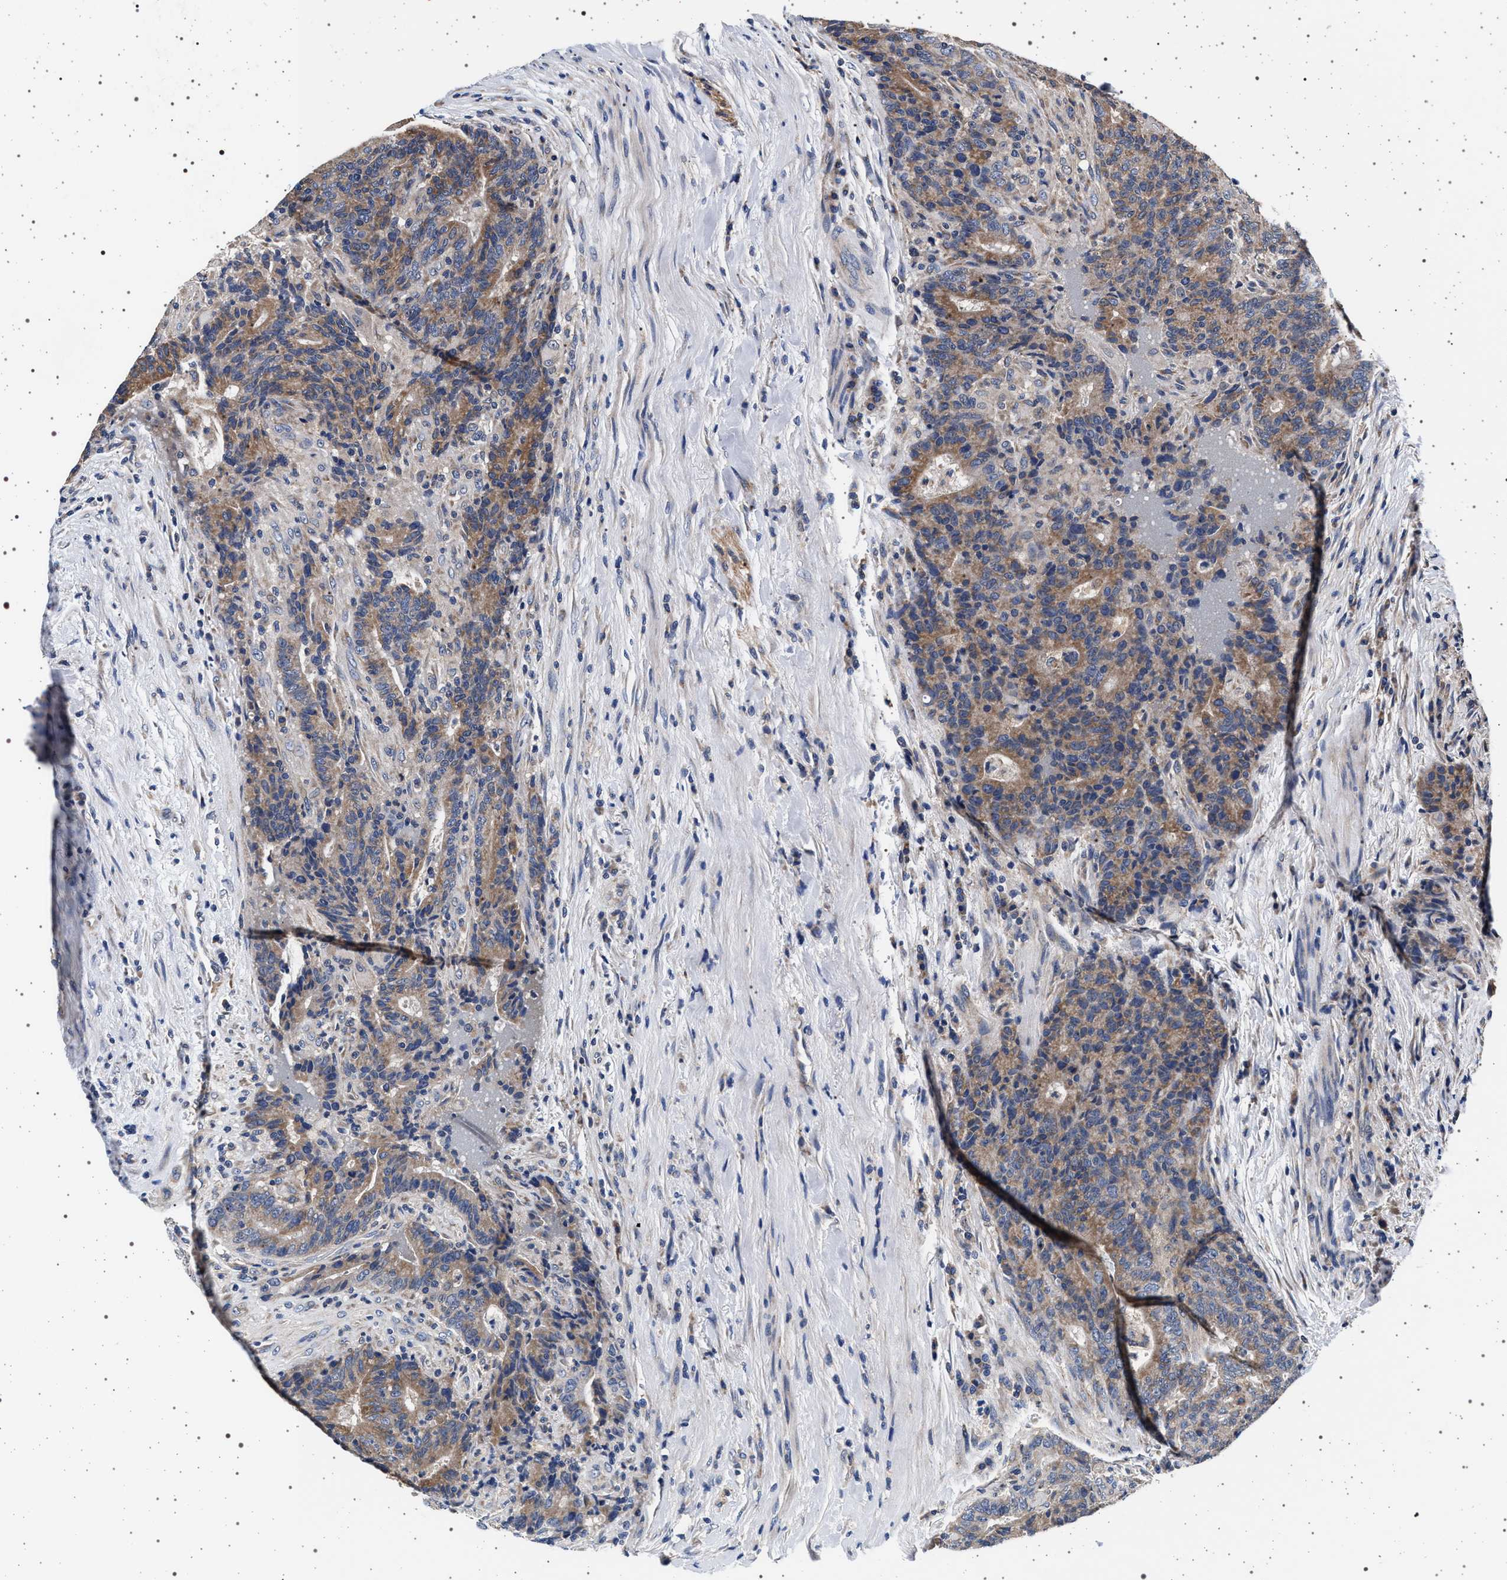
{"staining": {"intensity": "moderate", "quantity": ">75%", "location": "cytoplasmic/membranous"}, "tissue": "colorectal cancer", "cell_type": "Tumor cells", "image_type": "cancer", "snomed": [{"axis": "morphology", "description": "Normal tissue, NOS"}, {"axis": "morphology", "description": "Adenocarcinoma, NOS"}, {"axis": "topography", "description": "Colon"}], "caption": "Immunohistochemical staining of adenocarcinoma (colorectal) exhibits medium levels of moderate cytoplasmic/membranous positivity in approximately >75% of tumor cells.", "gene": "MAP3K2", "patient": {"sex": "female", "age": 75}}